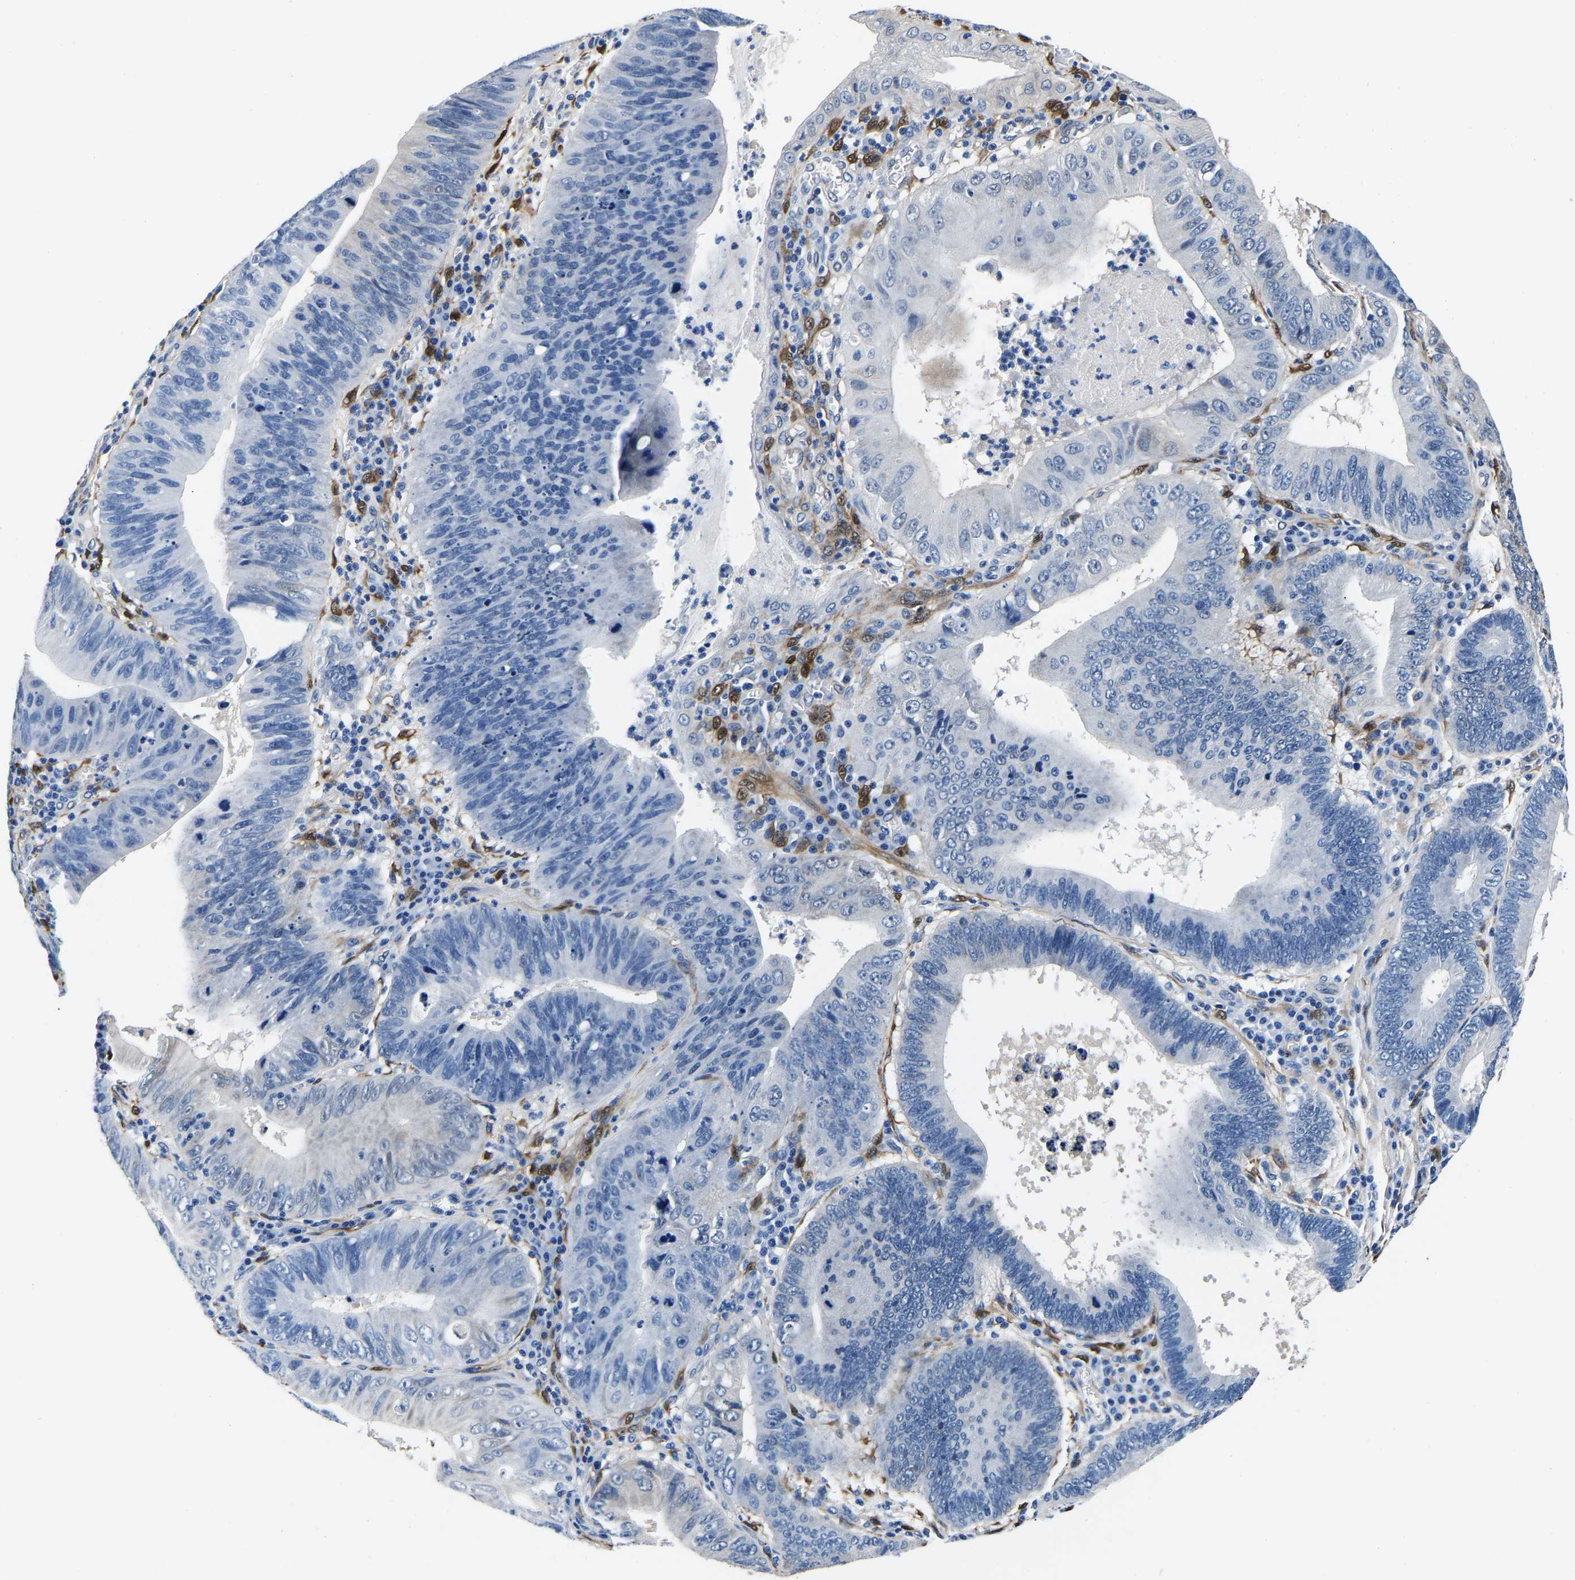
{"staining": {"intensity": "negative", "quantity": "none", "location": "none"}, "tissue": "stomach cancer", "cell_type": "Tumor cells", "image_type": "cancer", "snomed": [{"axis": "morphology", "description": "Adenocarcinoma, NOS"}, {"axis": "topography", "description": "Stomach"}], "caption": "This image is of stomach cancer (adenocarcinoma) stained with IHC to label a protein in brown with the nuclei are counter-stained blue. There is no staining in tumor cells.", "gene": "S100A13", "patient": {"sex": "male", "age": 59}}